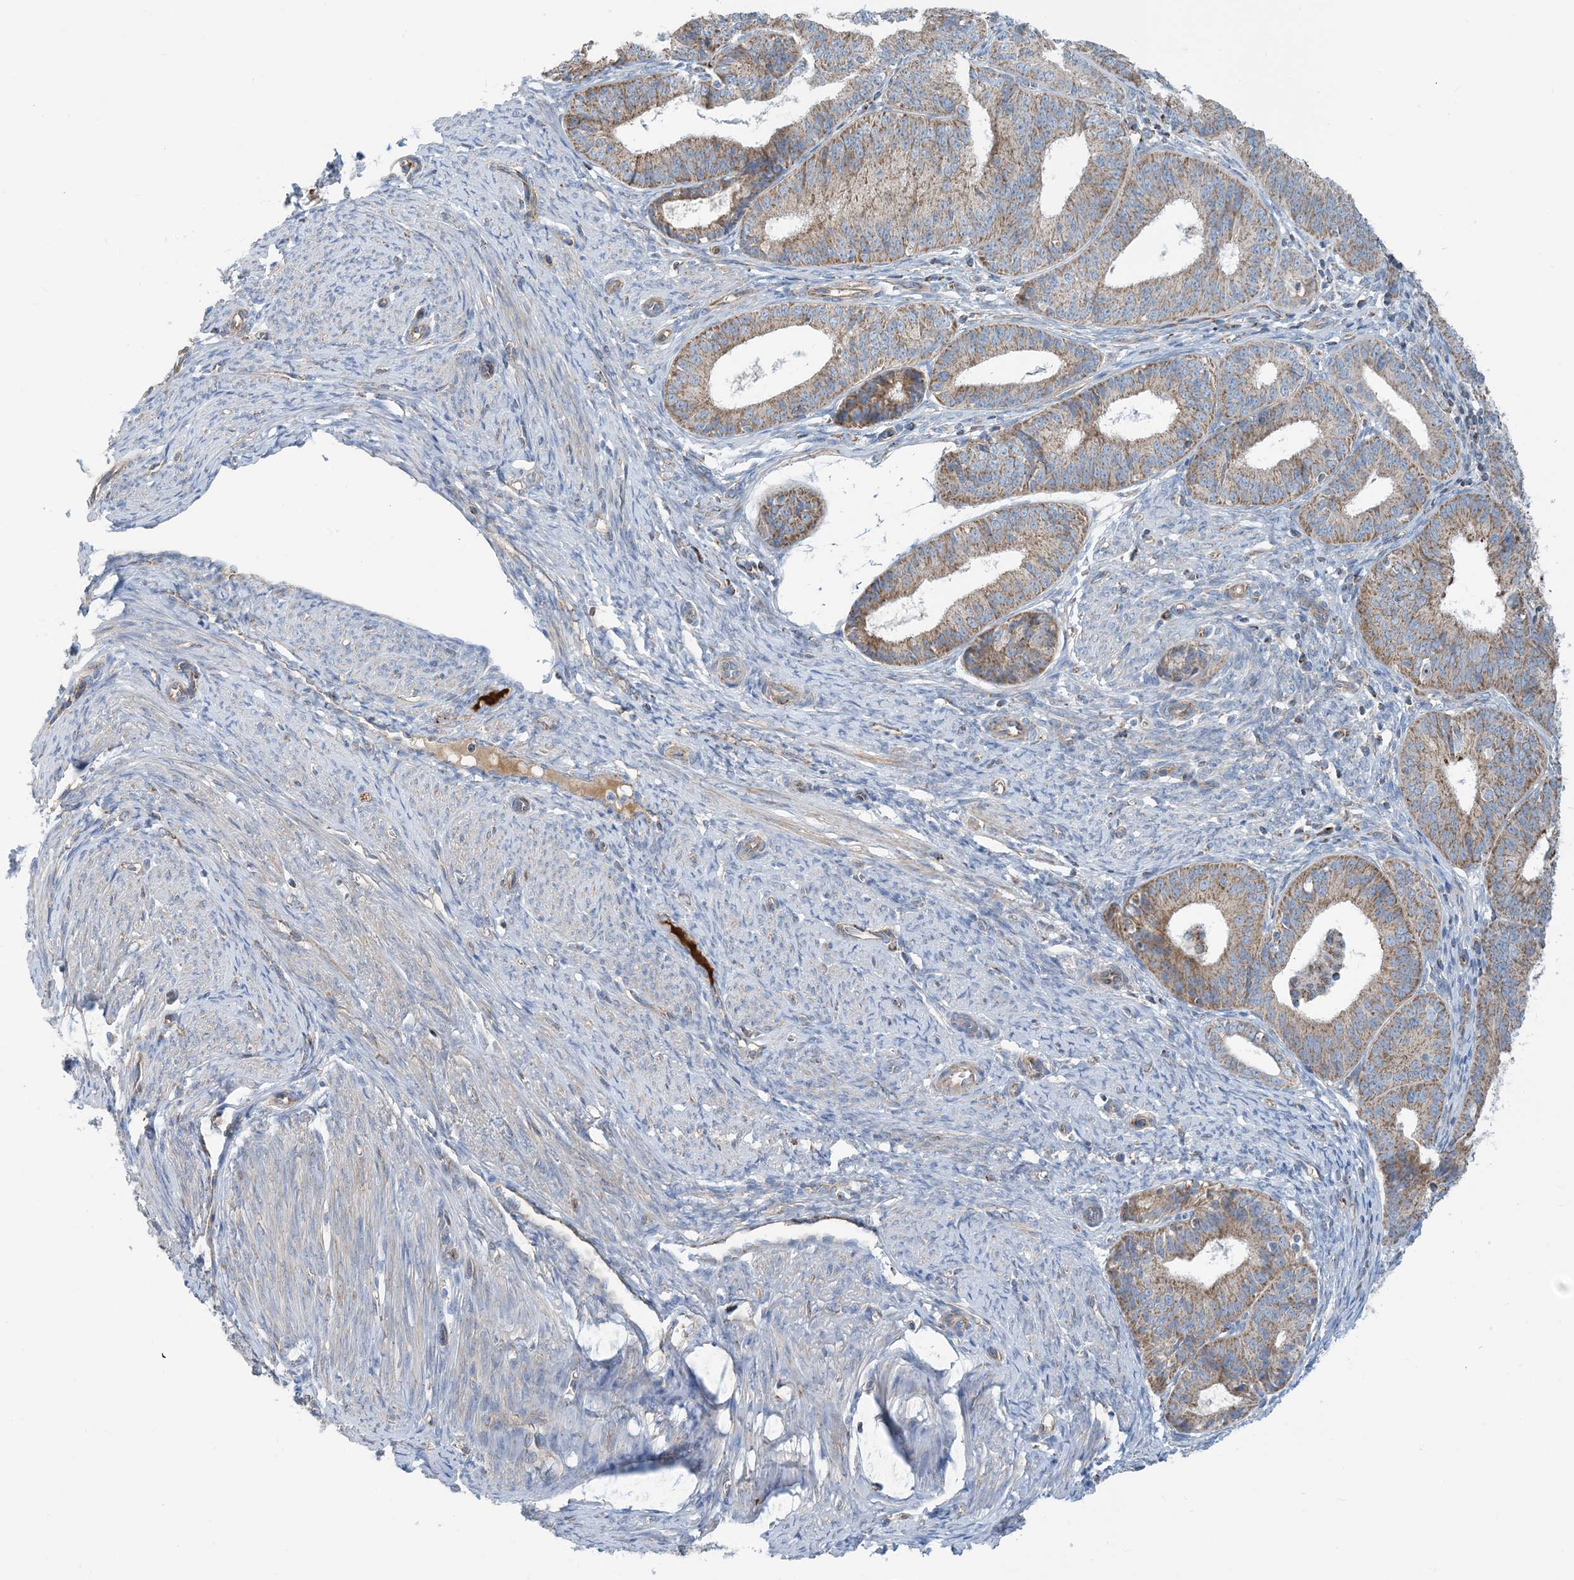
{"staining": {"intensity": "moderate", "quantity": ">75%", "location": "cytoplasmic/membranous"}, "tissue": "endometrial cancer", "cell_type": "Tumor cells", "image_type": "cancer", "snomed": [{"axis": "morphology", "description": "Adenocarcinoma, NOS"}, {"axis": "topography", "description": "Endometrium"}], "caption": "DAB (3,3'-diaminobenzidine) immunohistochemical staining of human adenocarcinoma (endometrial) demonstrates moderate cytoplasmic/membranous protein positivity in approximately >75% of tumor cells.", "gene": "PHOSPHO2", "patient": {"sex": "female", "age": 51}}